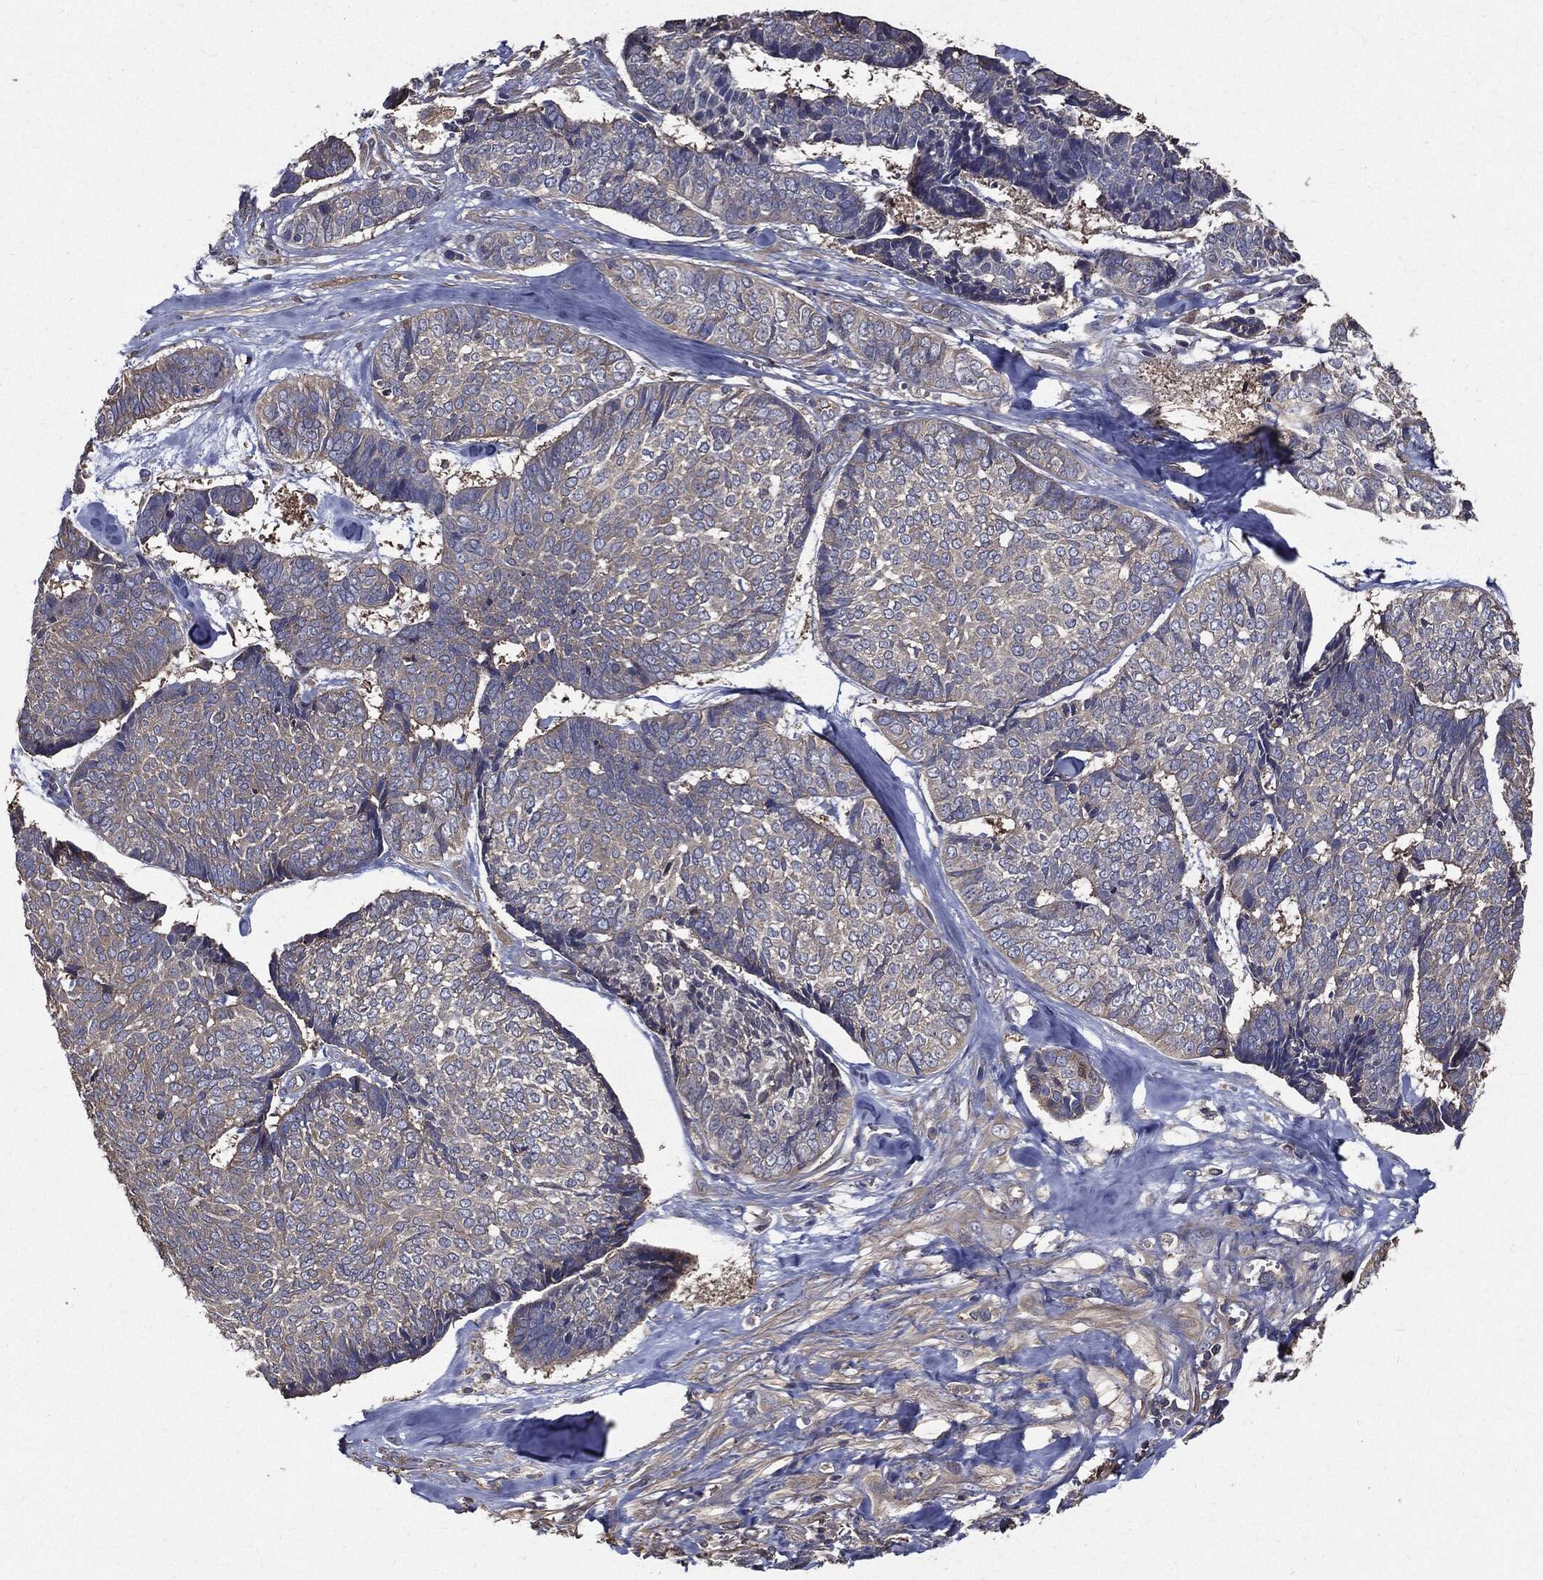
{"staining": {"intensity": "negative", "quantity": "none", "location": "none"}, "tissue": "skin cancer", "cell_type": "Tumor cells", "image_type": "cancer", "snomed": [{"axis": "morphology", "description": "Basal cell carcinoma"}, {"axis": "topography", "description": "Skin"}], "caption": "Tumor cells show no significant staining in basal cell carcinoma (skin).", "gene": "PDCD6IP", "patient": {"sex": "male", "age": 86}}